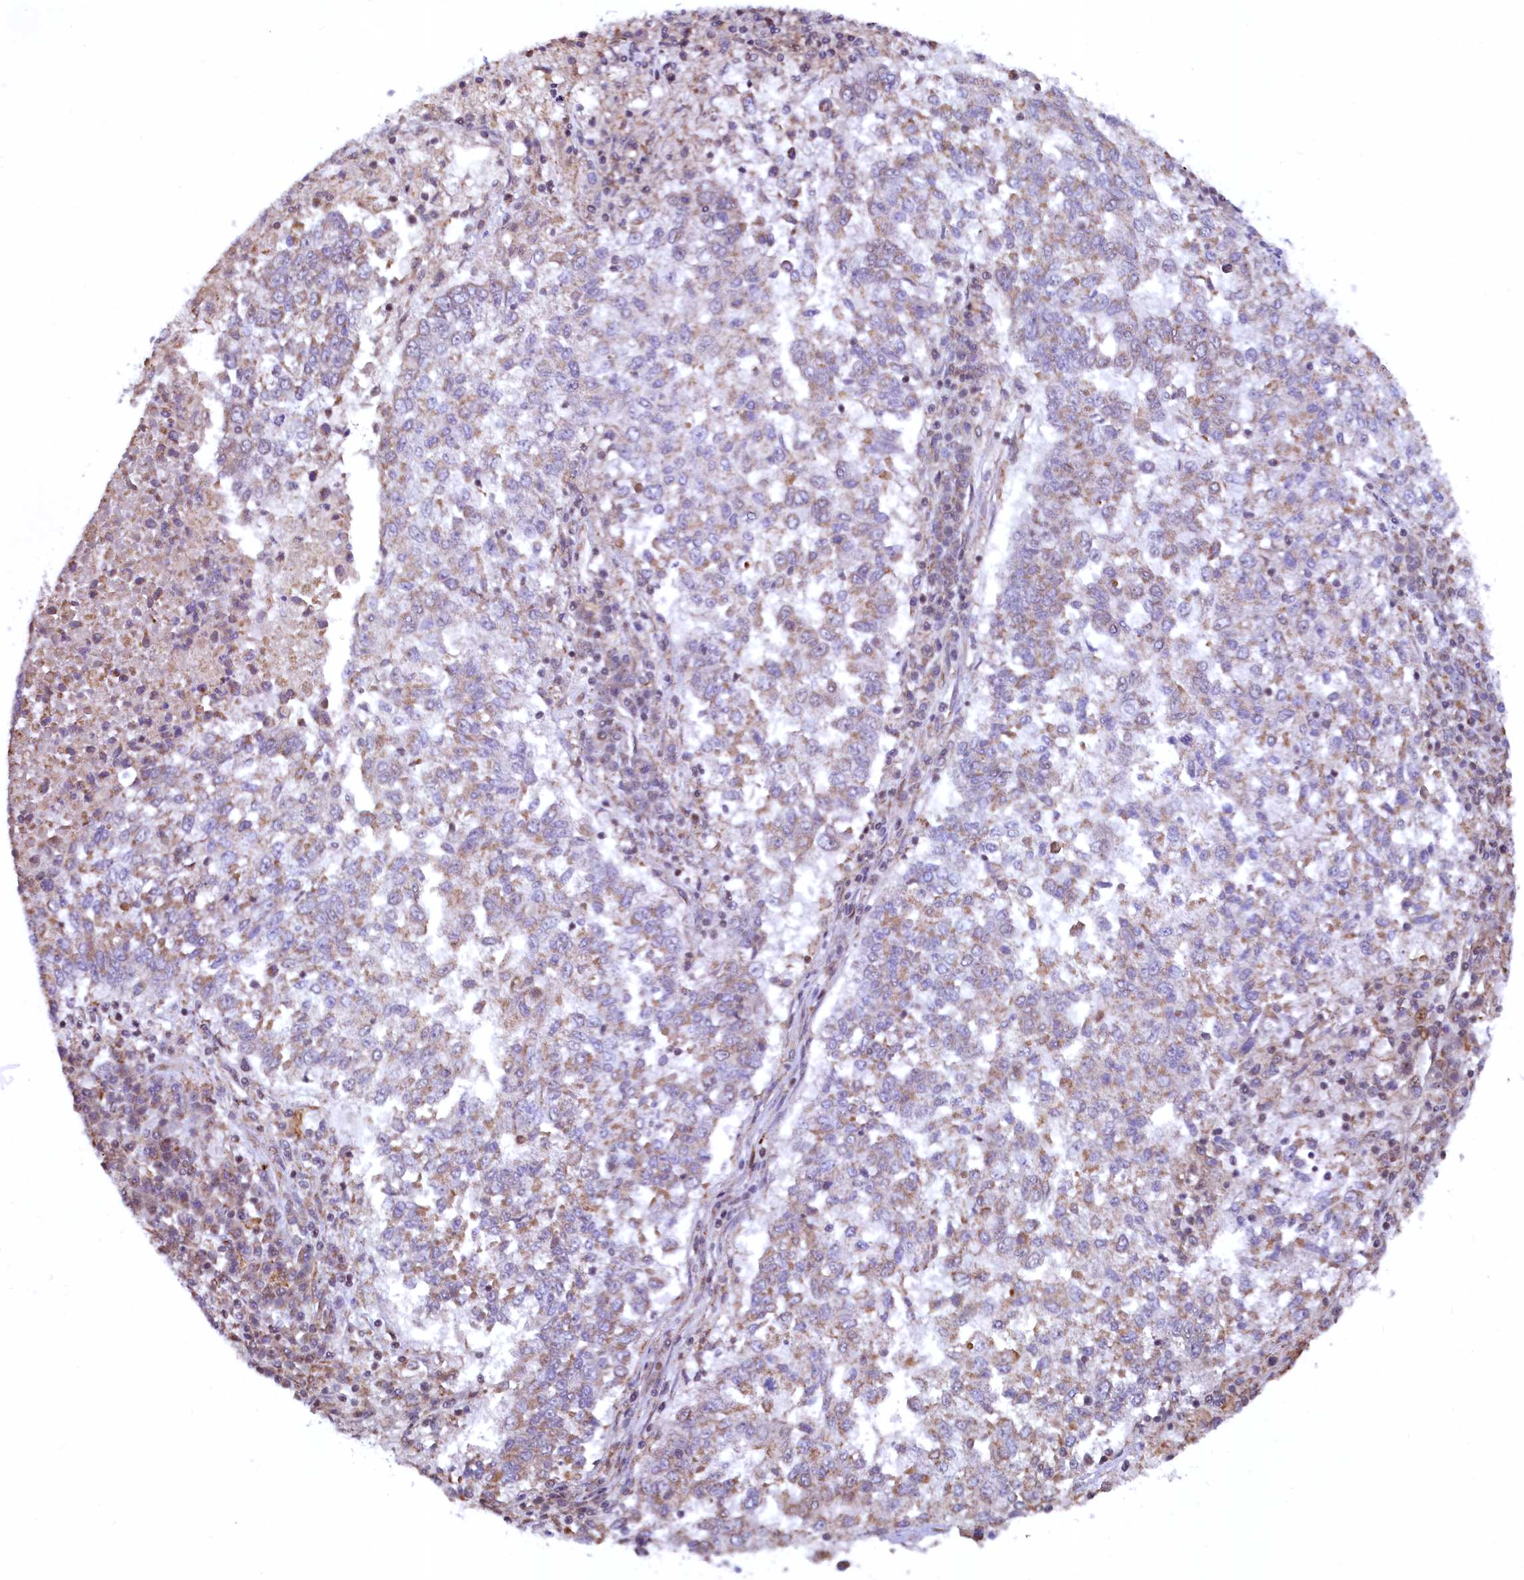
{"staining": {"intensity": "weak", "quantity": "25%-75%", "location": "cytoplasmic/membranous"}, "tissue": "lung cancer", "cell_type": "Tumor cells", "image_type": "cancer", "snomed": [{"axis": "morphology", "description": "Squamous cell carcinoma, NOS"}, {"axis": "topography", "description": "Lung"}], "caption": "IHC image of lung cancer (squamous cell carcinoma) stained for a protein (brown), which shows low levels of weak cytoplasmic/membranous expression in about 25%-75% of tumor cells.", "gene": "ZNF577", "patient": {"sex": "male", "age": 73}}